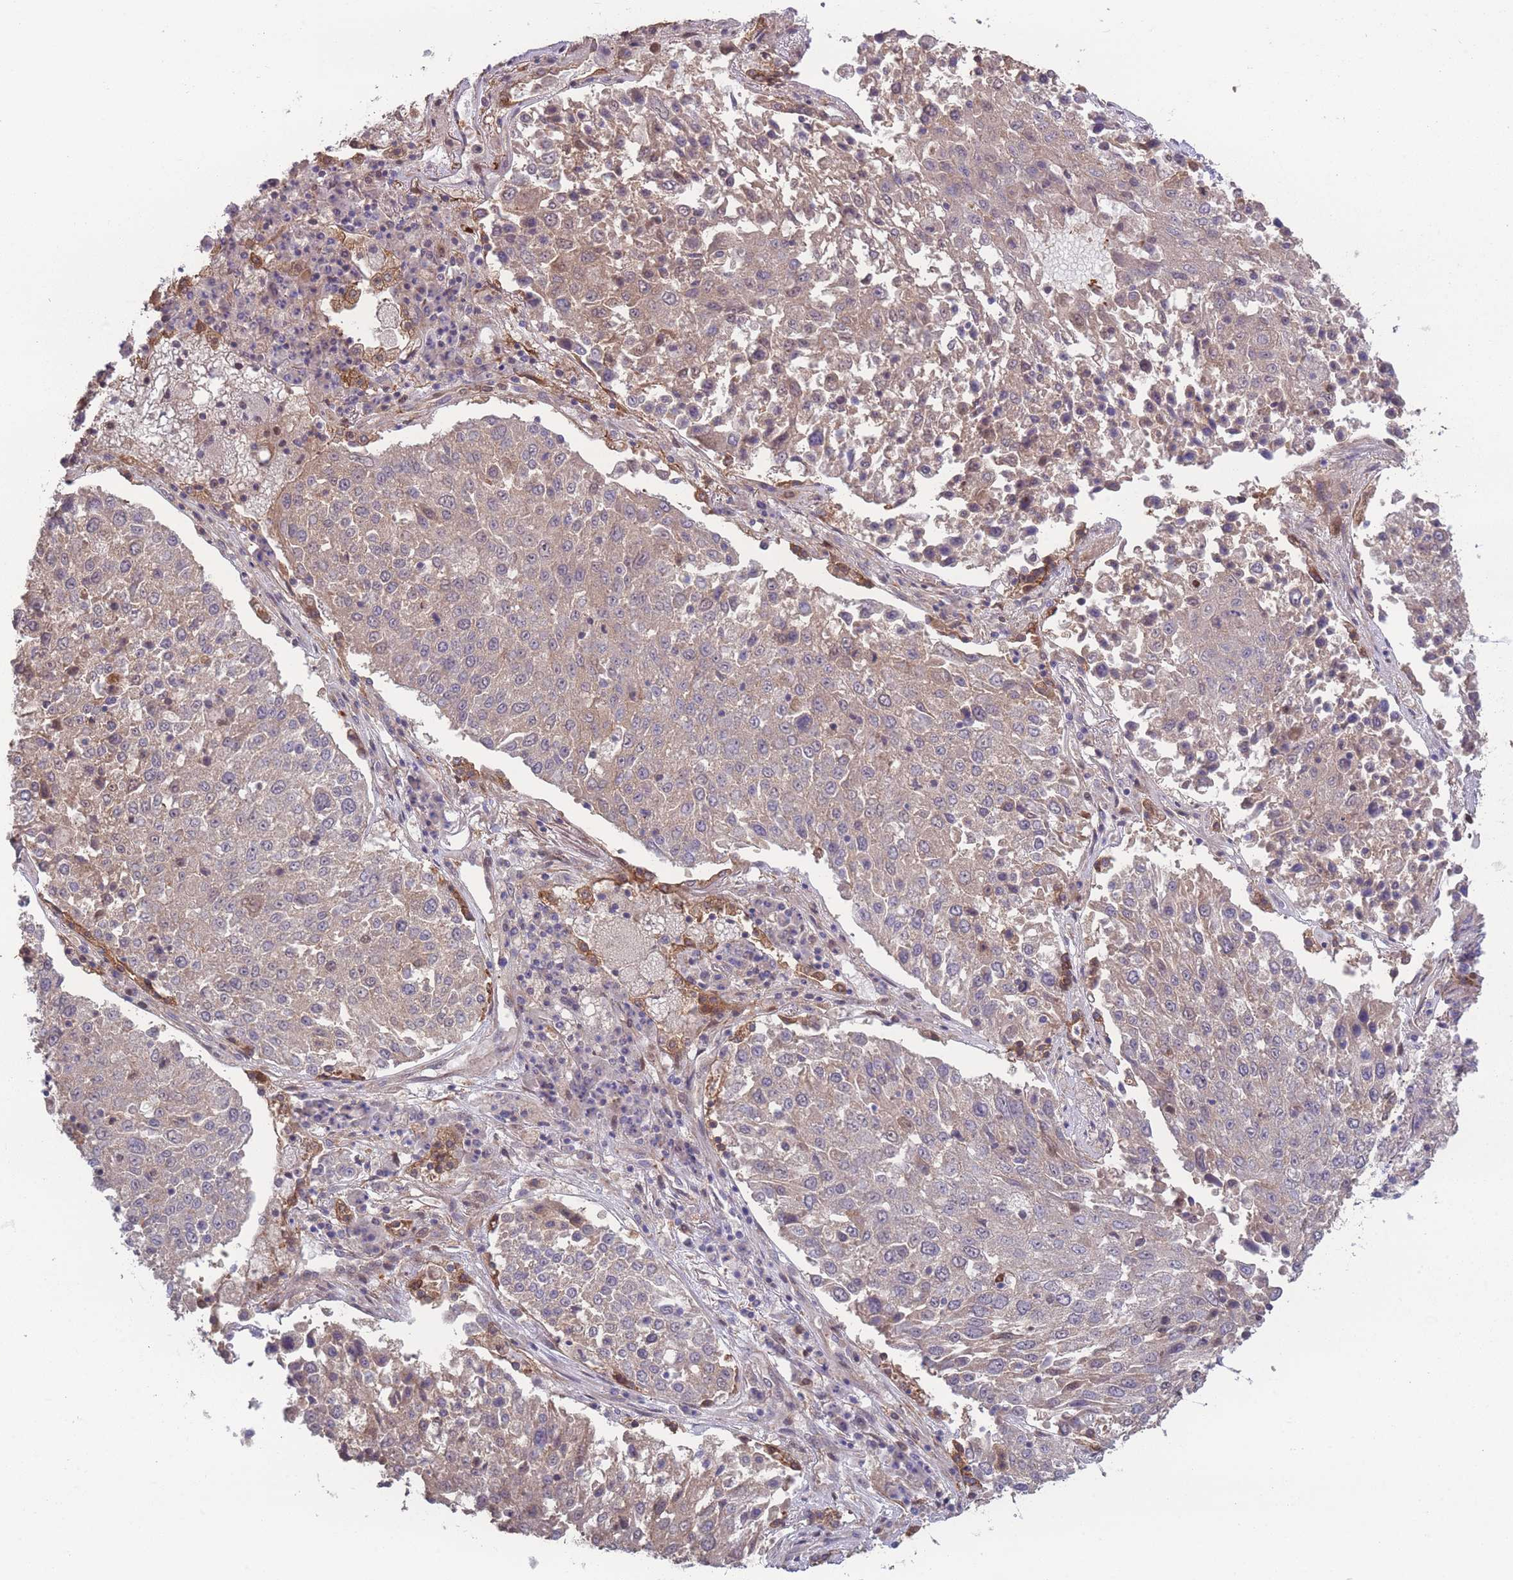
{"staining": {"intensity": "weak", "quantity": "25%-75%", "location": "cytoplasmic/membranous"}, "tissue": "lung cancer", "cell_type": "Tumor cells", "image_type": "cancer", "snomed": [{"axis": "morphology", "description": "Squamous cell carcinoma, NOS"}, {"axis": "topography", "description": "Lung"}], "caption": "Lung squamous cell carcinoma tissue demonstrates weak cytoplasmic/membranous staining in approximately 25%-75% of tumor cells", "gene": "STEAP3", "patient": {"sex": "male", "age": 65}}